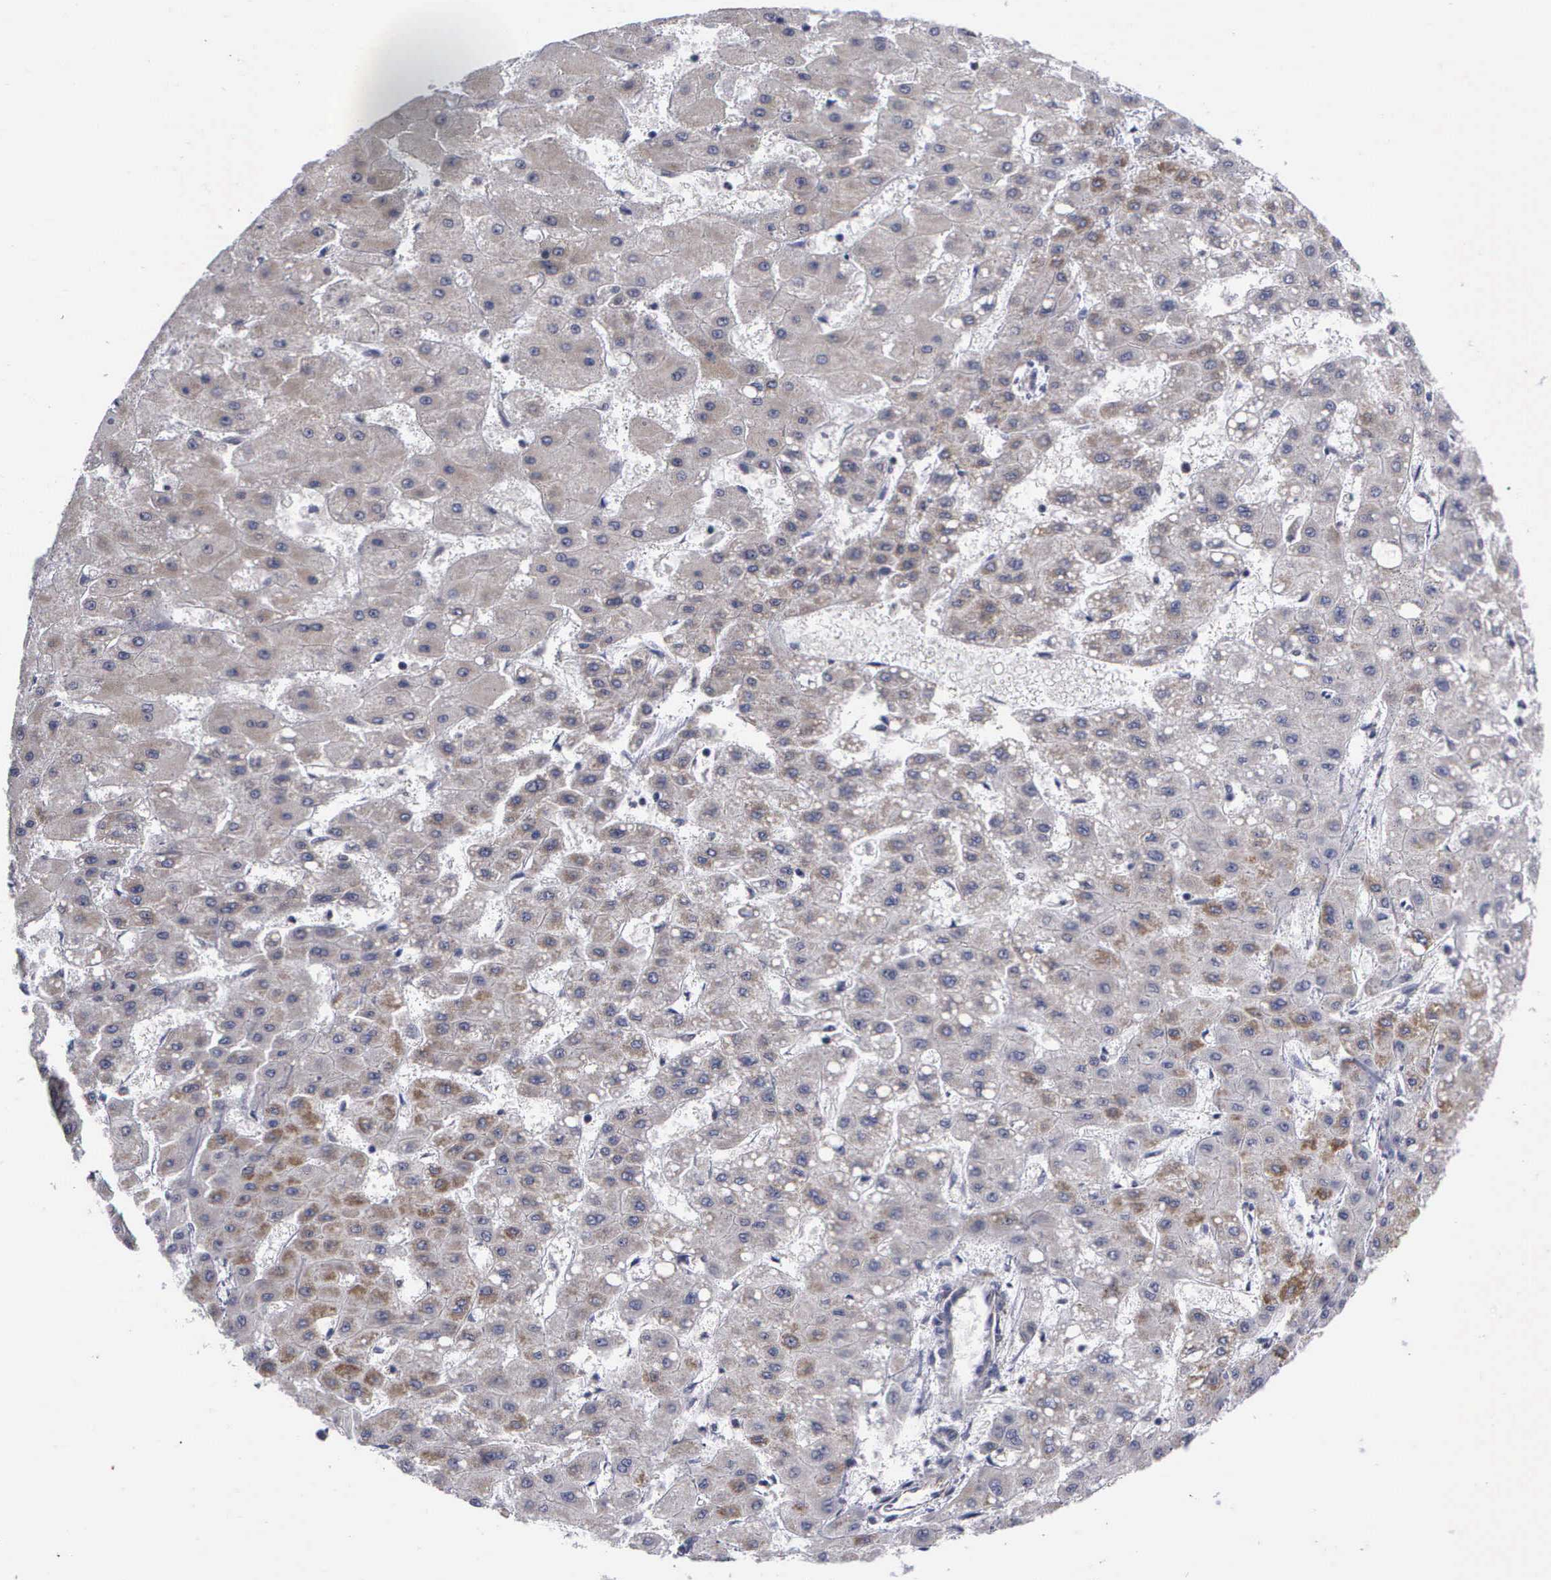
{"staining": {"intensity": "weak", "quantity": "<25%", "location": "cytoplasmic/membranous"}, "tissue": "liver cancer", "cell_type": "Tumor cells", "image_type": "cancer", "snomed": [{"axis": "morphology", "description": "Carcinoma, Hepatocellular, NOS"}, {"axis": "topography", "description": "Liver"}], "caption": "There is no significant positivity in tumor cells of liver cancer (hepatocellular carcinoma). The staining was performed using DAB to visualize the protein expression in brown, while the nuclei were stained in blue with hematoxylin (Magnification: 20x).", "gene": "APOOL", "patient": {"sex": "female", "age": 52}}